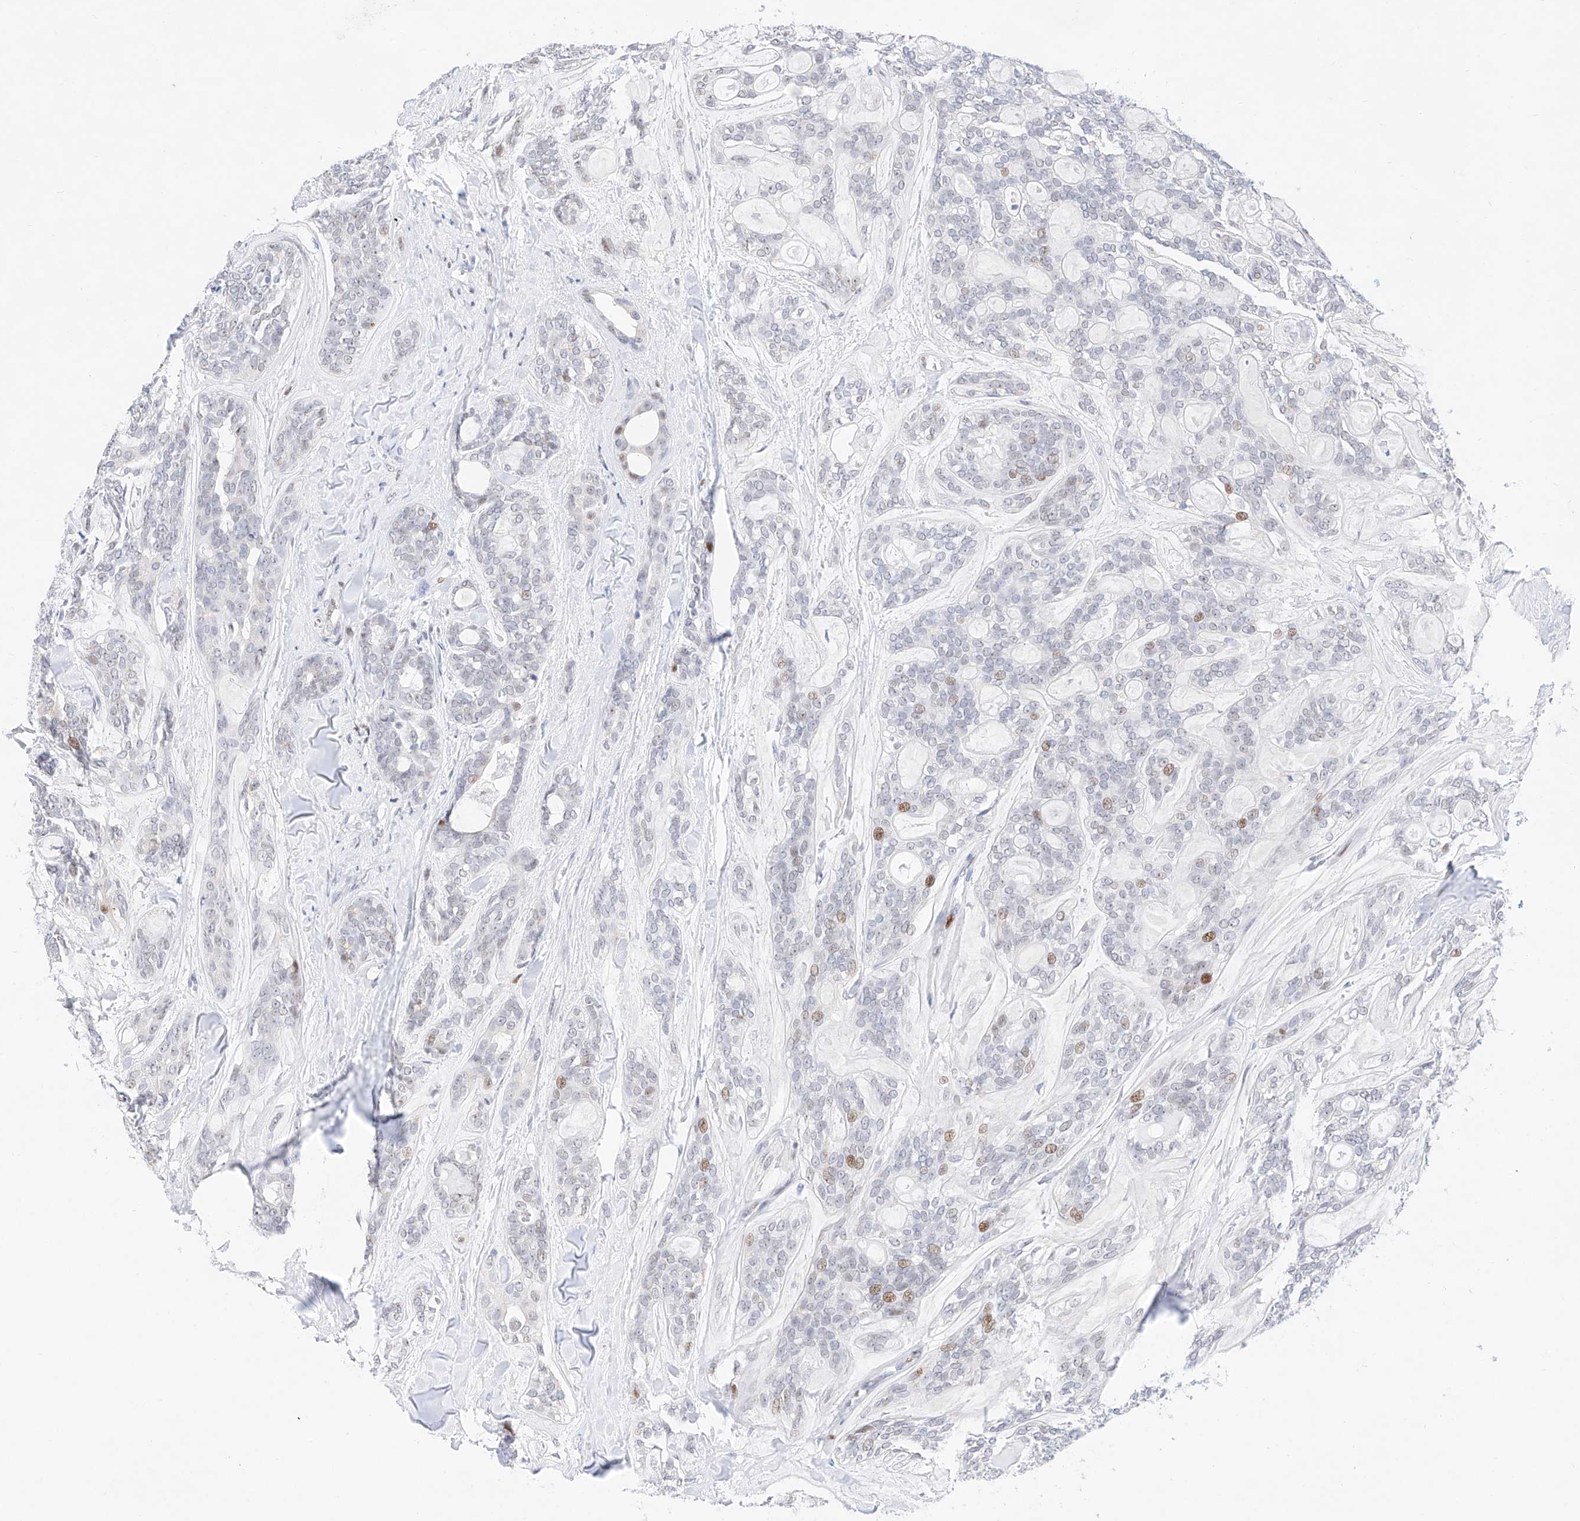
{"staining": {"intensity": "moderate", "quantity": "<25%", "location": "nuclear"}, "tissue": "head and neck cancer", "cell_type": "Tumor cells", "image_type": "cancer", "snomed": [{"axis": "morphology", "description": "Adenocarcinoma, NOS"}, {"axis": "topography", "description": "Head-Neck"}], "caption": "Protein expression by immunohistochemistry (IHC) shows moderate nuclear positivity in about <25% of tumor cells in head and neck adenocarcinoma.", "gene": "NT5C3B", "patient": {"sex": "male", "age": 66}}